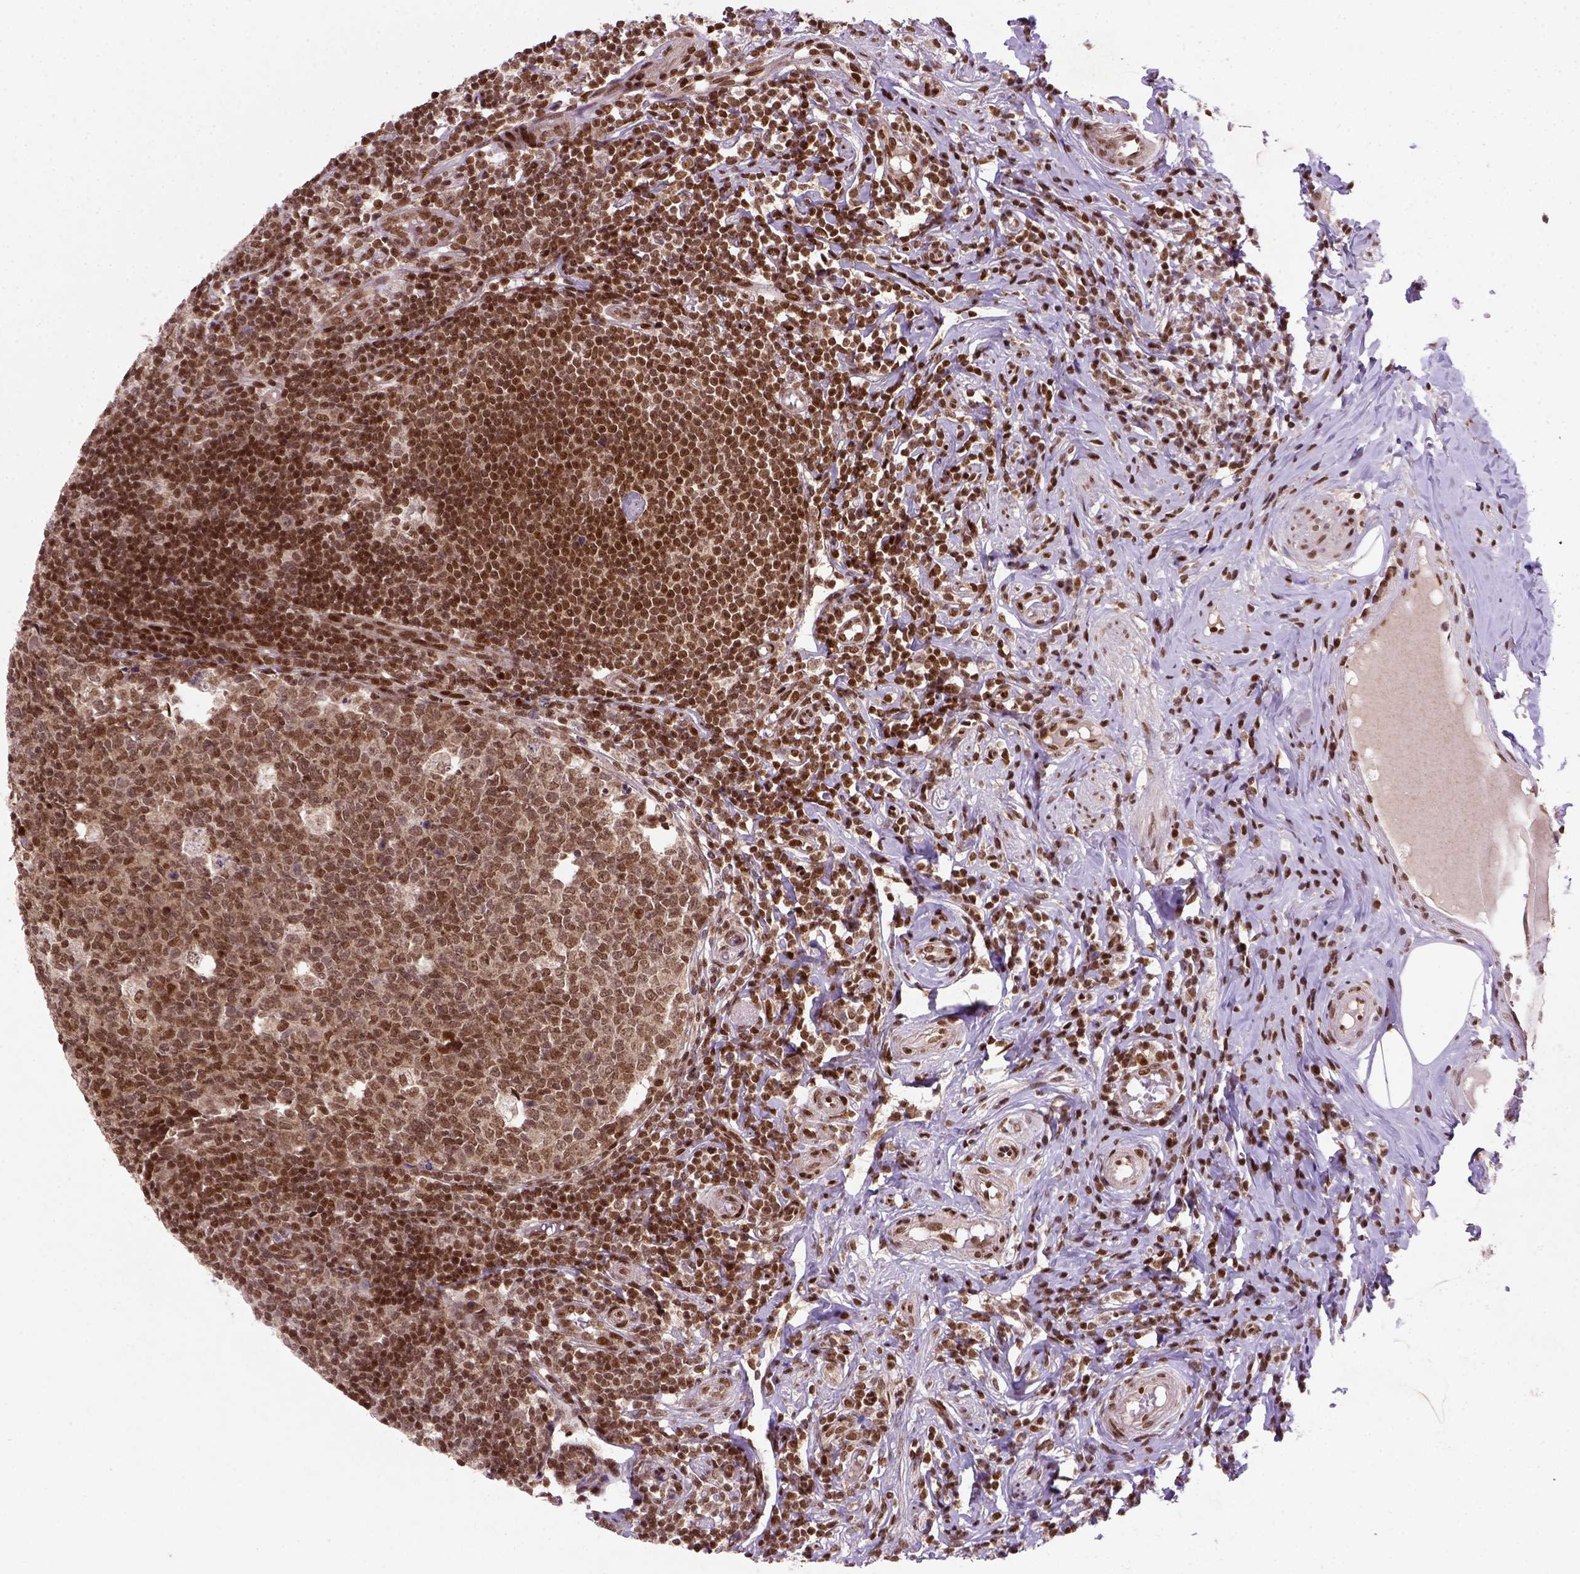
{"staining": {"intensity": "strong", "quantity": ">75%", "location": "nuclear"}, "tissue": "appendix", "cell_type": "Glandular cells", "image_type": "normal", "snomed": [{"axis": "morphology", "description": "Normal tissue, NOS"}, {"axis": "topography", "description": "Appendix"}], "caption": "Brown immunohistochemical staining in unremarkable human appendix shows strong nuclear expression in about >75% of glandular cells. (DAB (3,3'-diaminobenzidine) = brown stain, brightfield microscopy at high magnification).", "gene": "MGMT", "patient": {"sex": "male", "age": 18}}